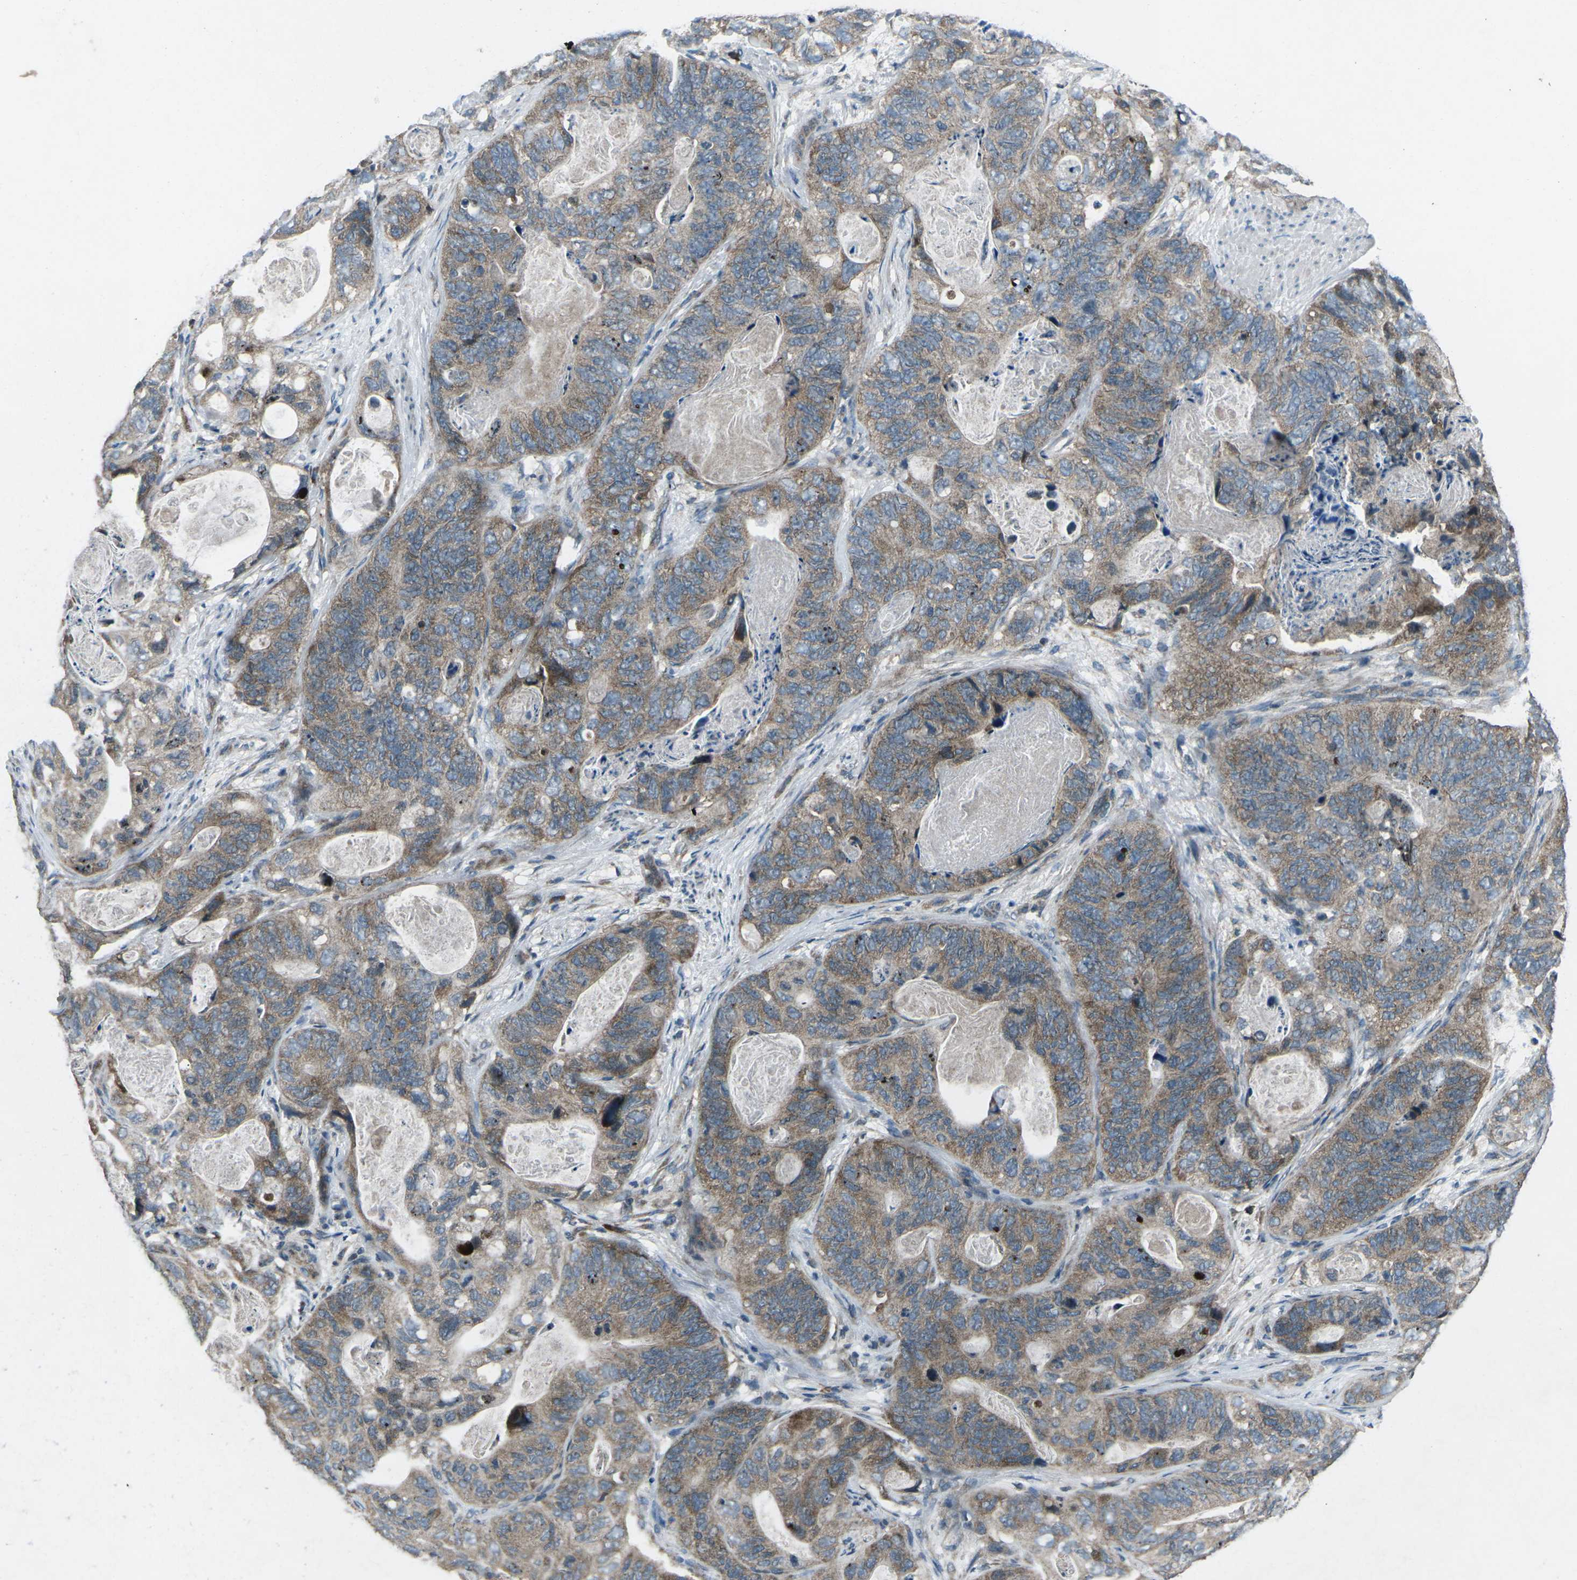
{"staining": {"intensity": "moderate", "quantity": ">75%", "location": "cytoplasmic/membranous"}, "tissue": "stomach cancer", "cell_type": "Tumor cells", "image_type": "cancer", "snomed": [{"axis": "morphology", "description": "Adenocarcinoma, NOS"}, {"axis": "topography", "description": "Stomach"}], "caption": "Stomach cancer stained with DAB IHC reveals medium levels of moderate cytoplasmic/membranous staining in approximately >75% of tumor cells.", "gene": "CDK16", "patient": {"sex": "female", "age": 89}}